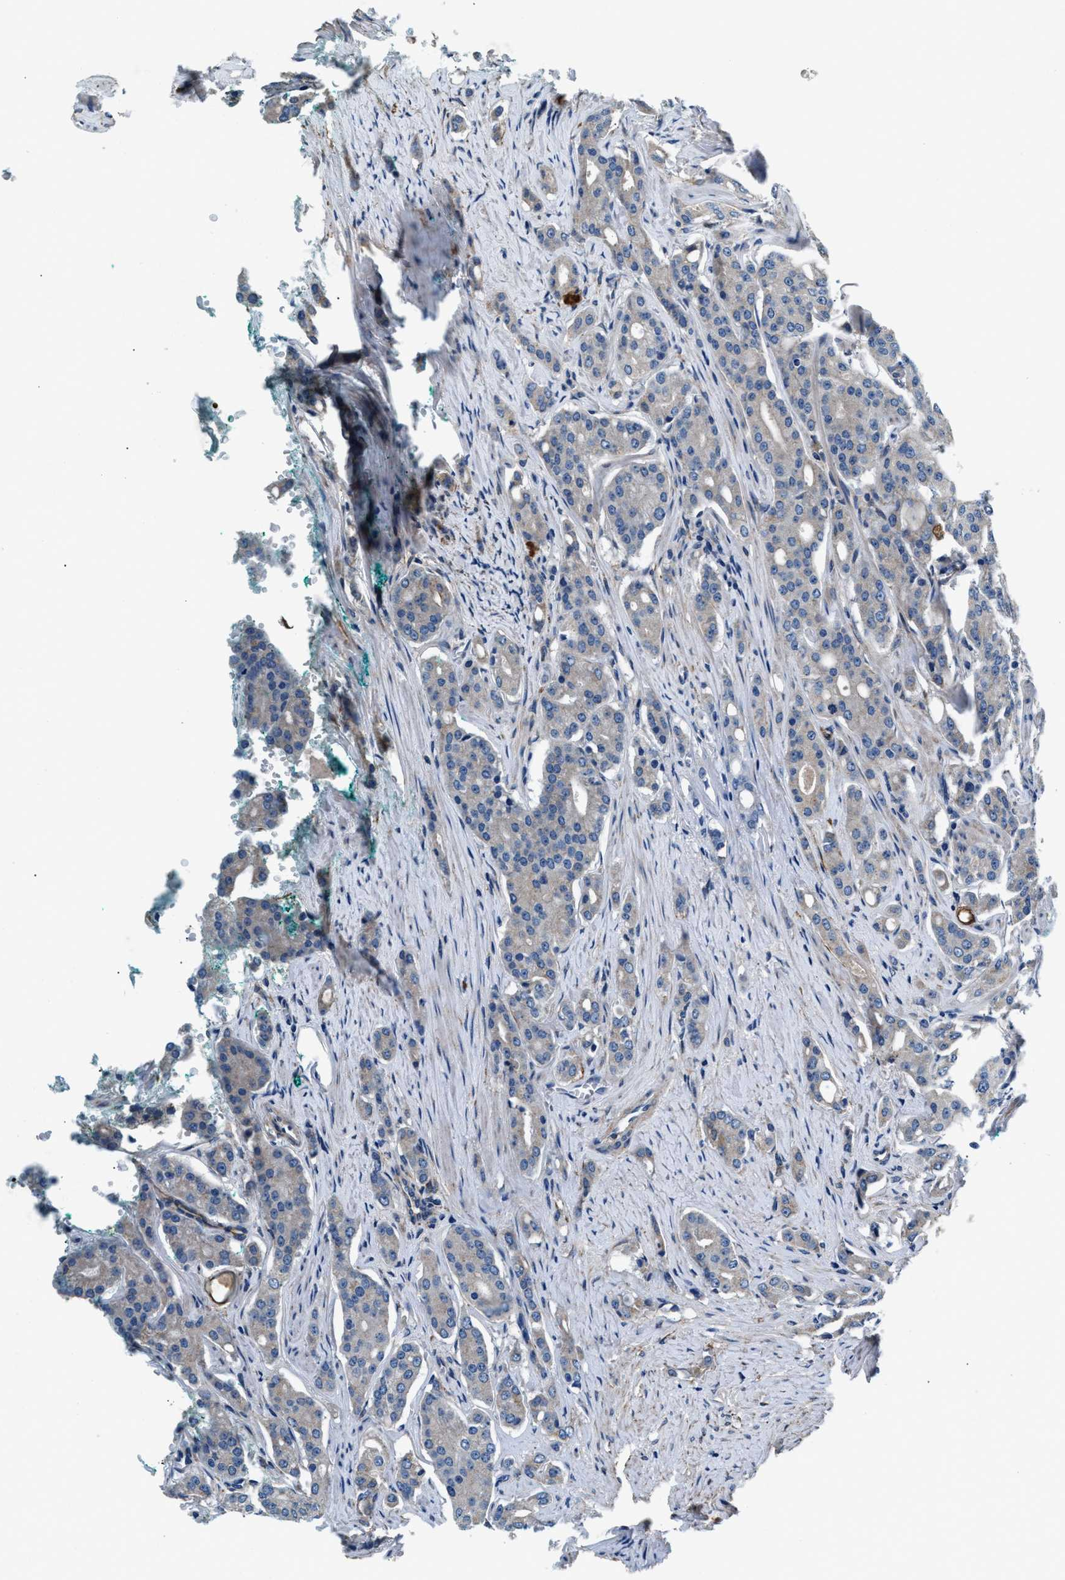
{"staining": {"intensity": "negative", "quantity": "none", "location": "none"}, "tissue": "prostate cancer", "cell_type": "Tumor cells", "image_type": "cancer", "snomed": [{"axis": "morphology", "description": "Adenocarcinoma, High grade"}, {"axis": "topography", "description": "Prostate"}], "caption": "High magnification brightfield microscopy of prostate adenocarcinoma (high-grade) stained with DAB (3,3'-diaminobenzidine) (brown) and counterstained with hematoxylin (blue): tumor cells show no significant positivity. (DAB IHC, high magnification).", "gene": "PRTFDC1", "patient": {"sex": "male", "age": 71}}